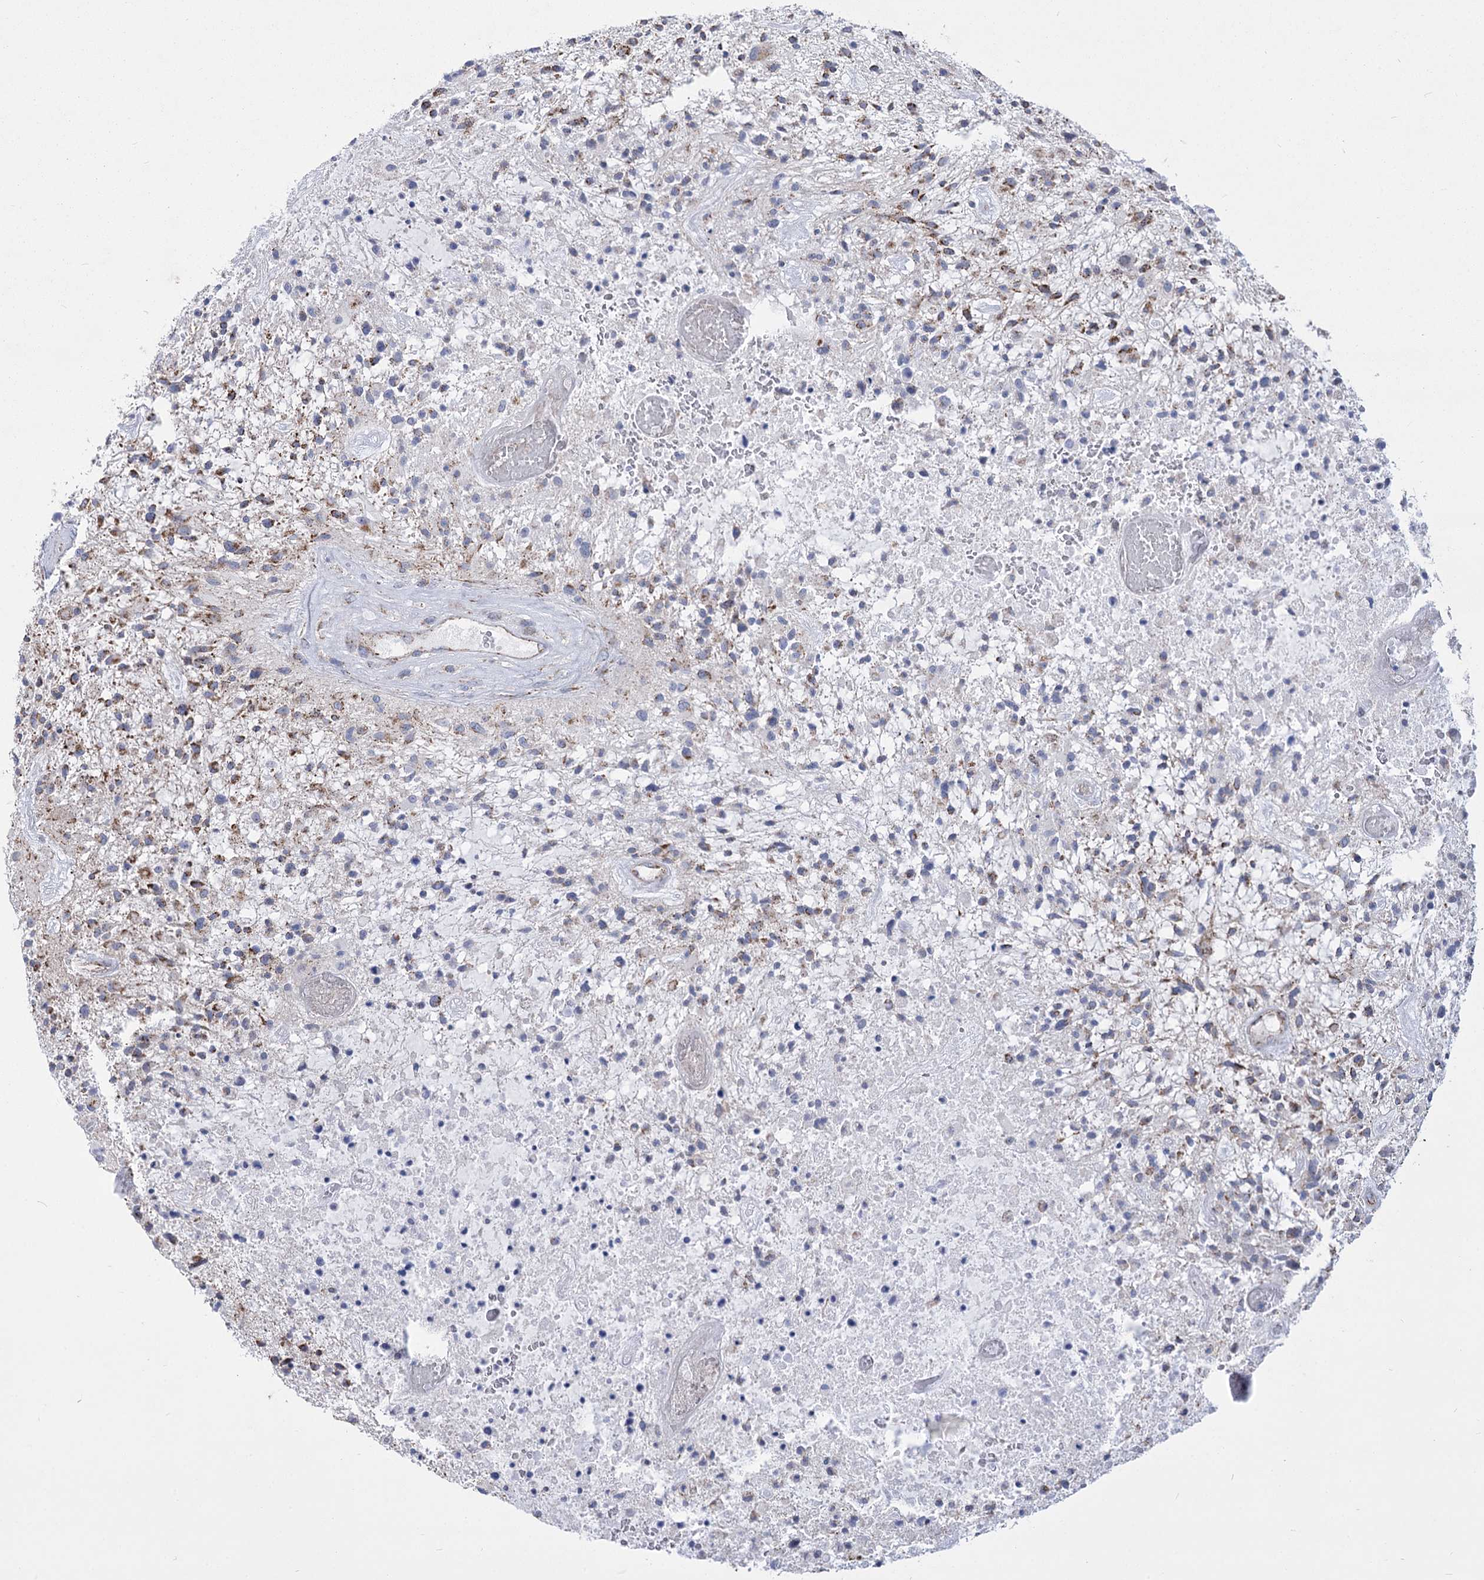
{"staining": {"intensity": "moderate", "quantity": "25%-75%", "location": "cytoplasmic/membranous"}, "tissue": "glioma", "cell_type": "Tumor cells", "image_type": "cancer", "snomed": [{"axis": "morphology", "description": "Glioma, malignant, High grade"}, {"axis": "topography", "description": "Brain"}], "caption": "A histopathology image of human glioma stained for a protein displays moderate cytoplasmic/membranous brown staining in tumor cells. (DAB = brown stain, brightfield microscopy at high magnification).", "gene": "PDHB", "patient": {"sex": "male", "age": 47}}